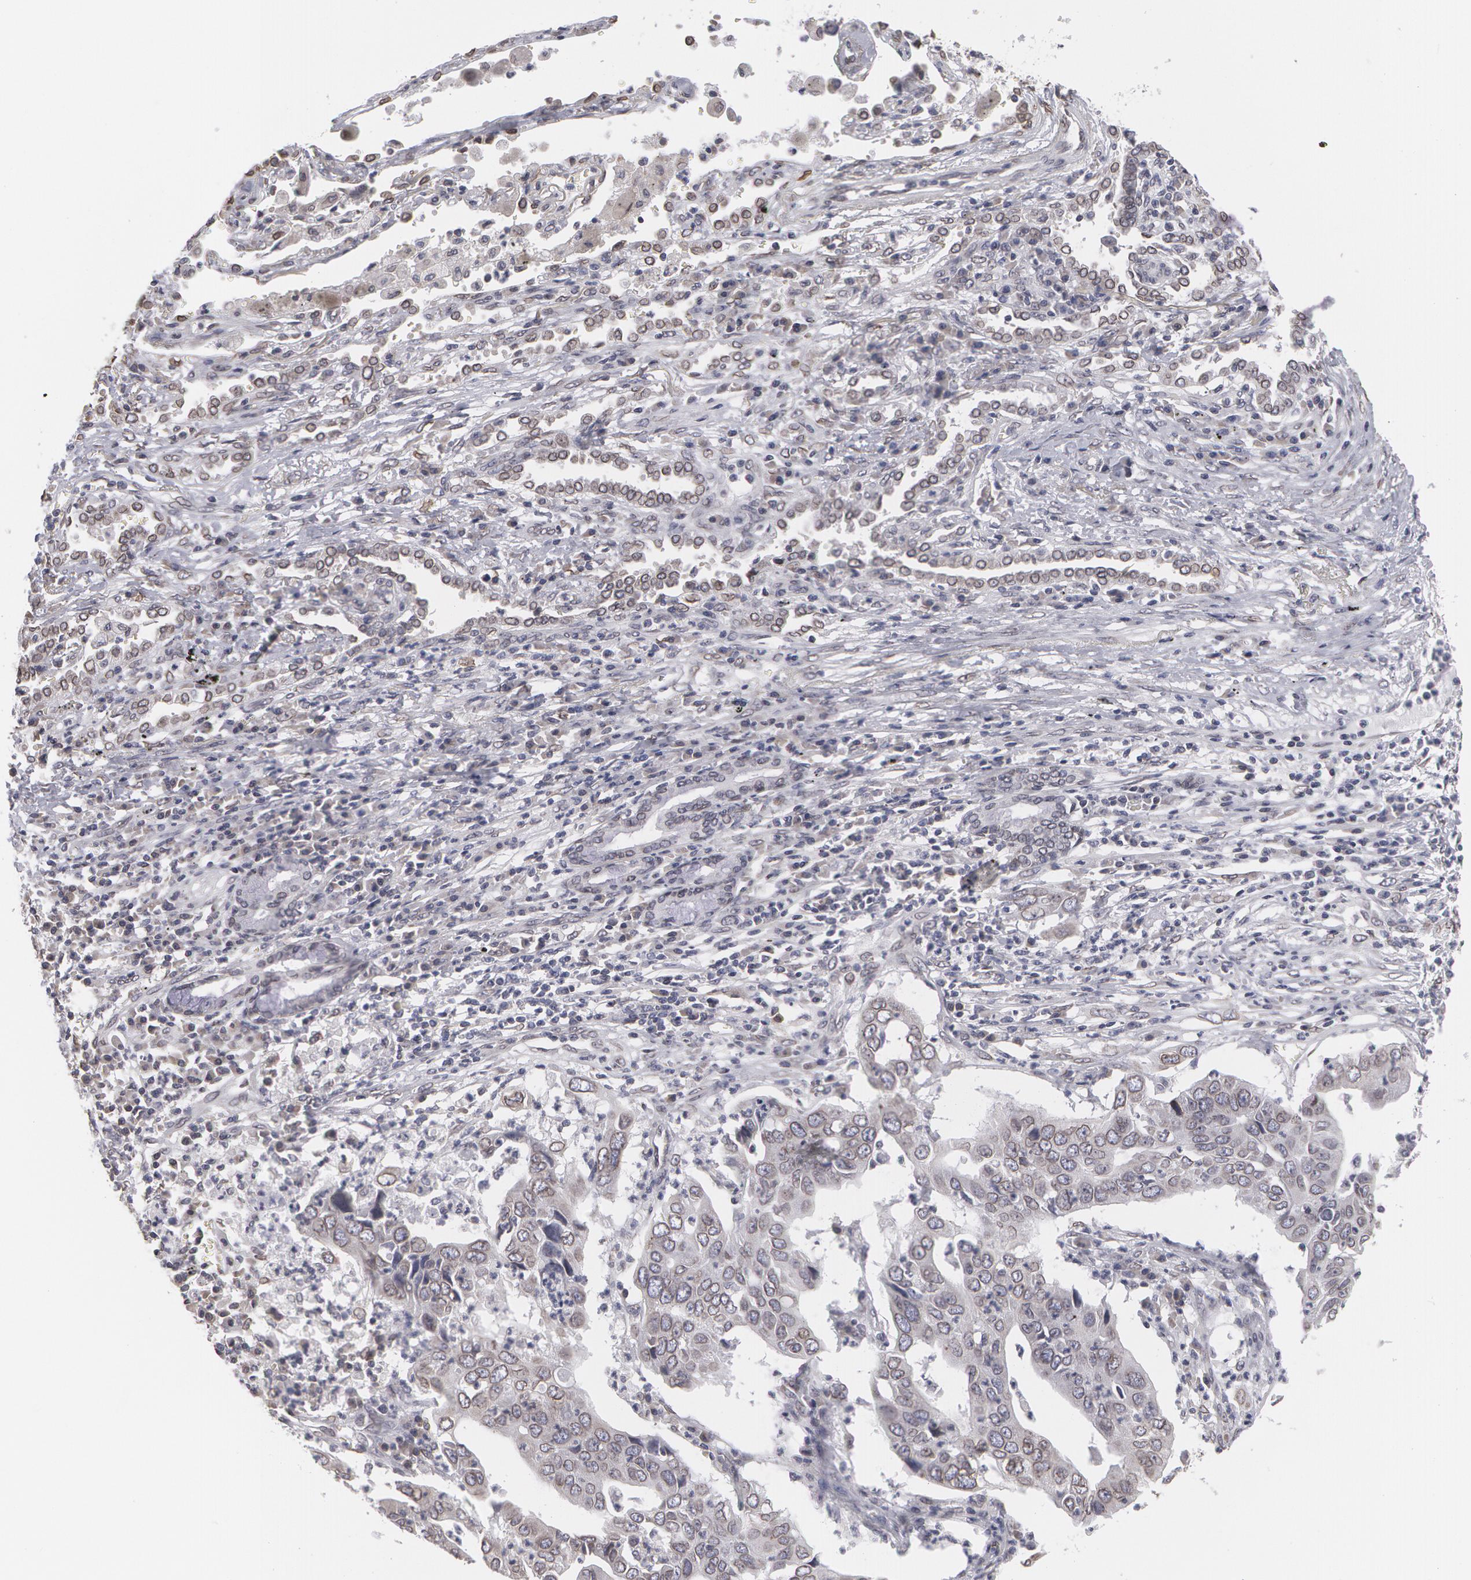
{"staining": {"intensity": "weak", "quantity": "25%-75%", "location": "nuclear"}, "tissue": "lung cancer", "cell_type": "Tumor cells", "image_type": "cancer", "snomed": [{"axis": "morphology", "description": "Adenocarcinoma, NOS"}, {"axis": "topography", "description": "Lung"}], "caption": "Protein staining of lung cancer (adenocarcinoma) tissue shows weak nuclear positivity in about 25%-75% of tumor cells.", "gene": "EMD", "patient": {"sex": "male", "age": 48}}